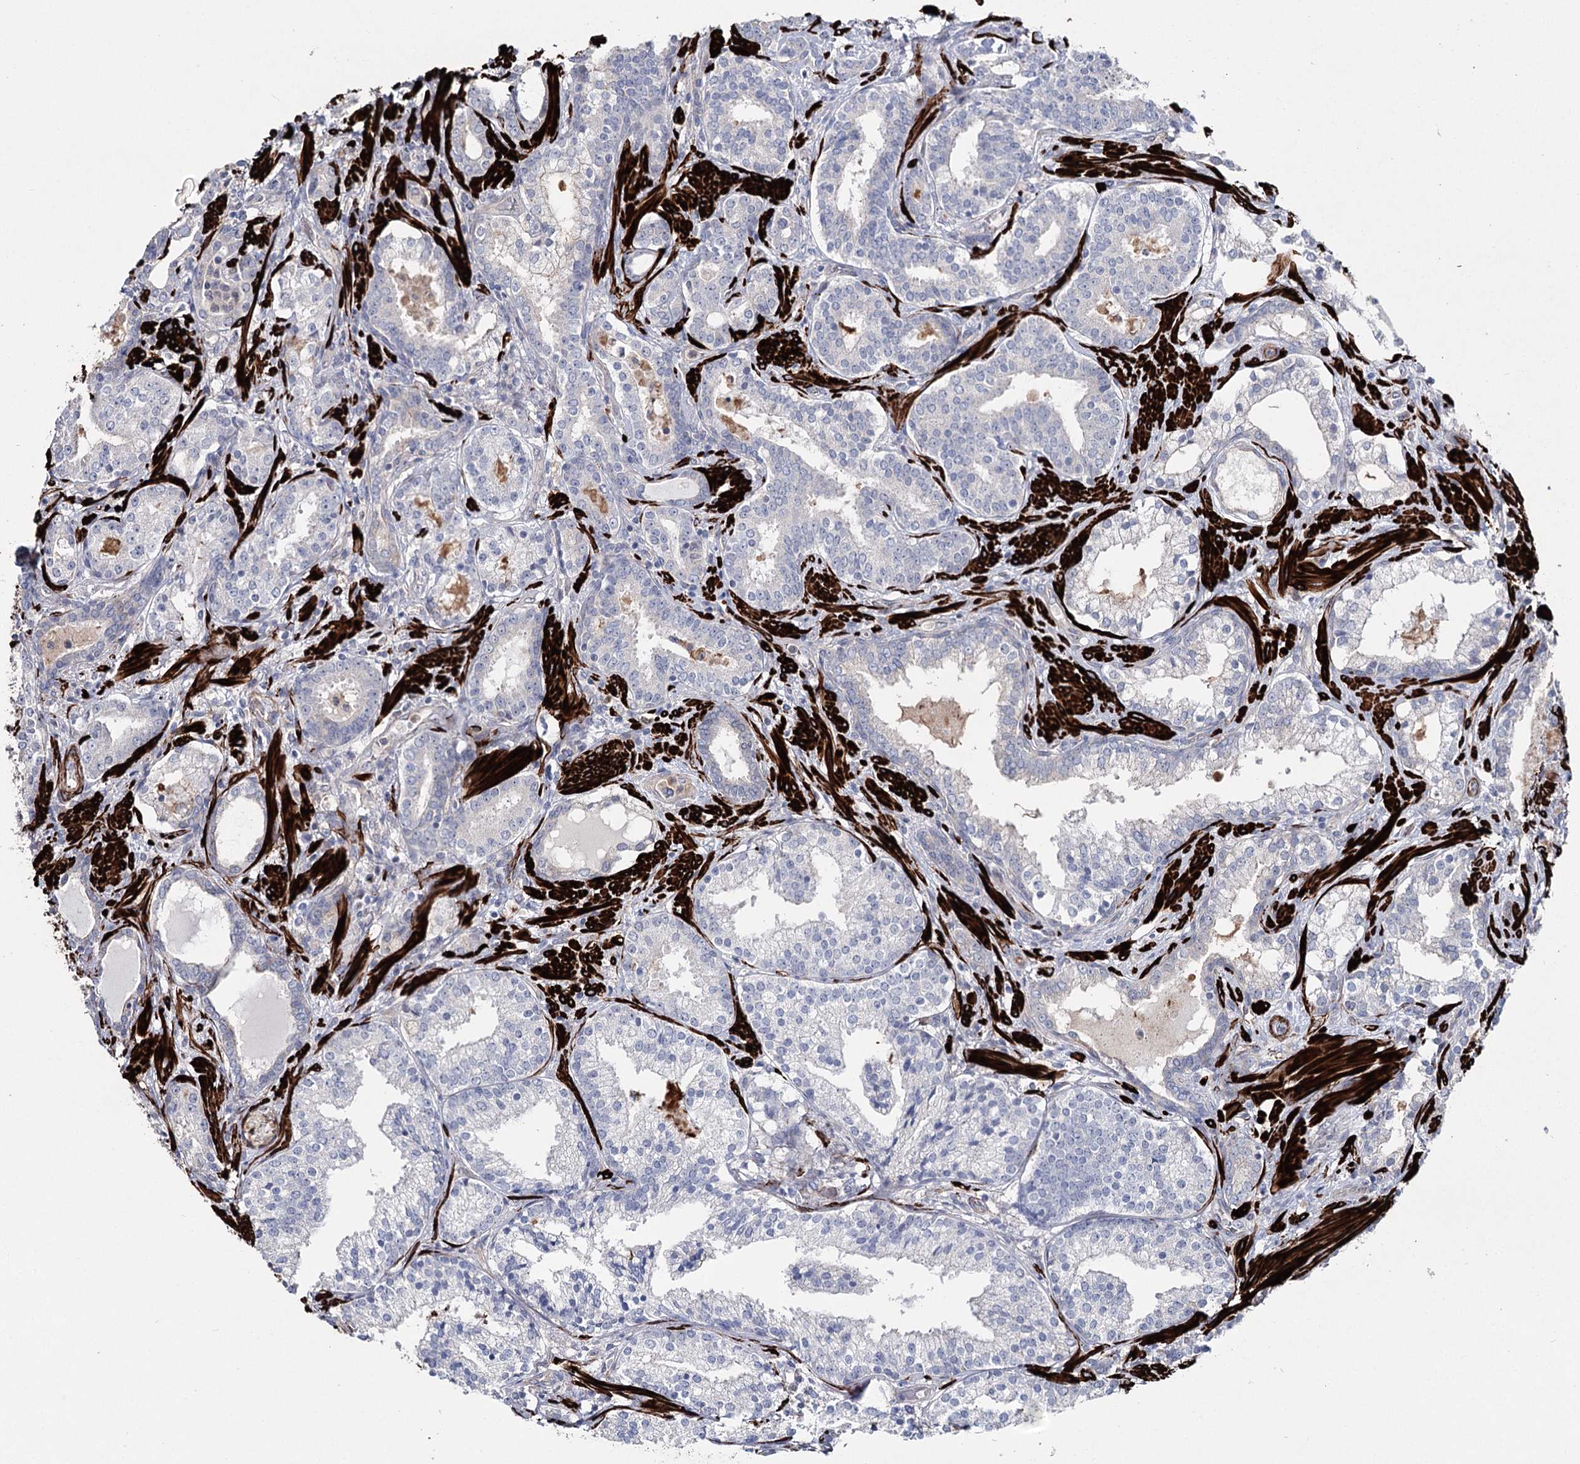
{"staining": {"intensity": "negative", "quantity": "none", "location": "none"}, "tissue": "prostate cancer", "cell_type": "Tumor cells", "image_type": "cancer", "snomed": [{"axis": "morphology", "description": "Adenocarcinoma, High grade"}, {"axis": "topography", "description": "Prostate"}], "caption": "This histopathology image is of prostate high-grade adenocarcinoma stained with IHC to label a protein in brown with the nuclei are counter-stained blue. There is no expression in tumor cells.", "gene": "SUMF1", "patient": {"sex": "male", "age": 58}}